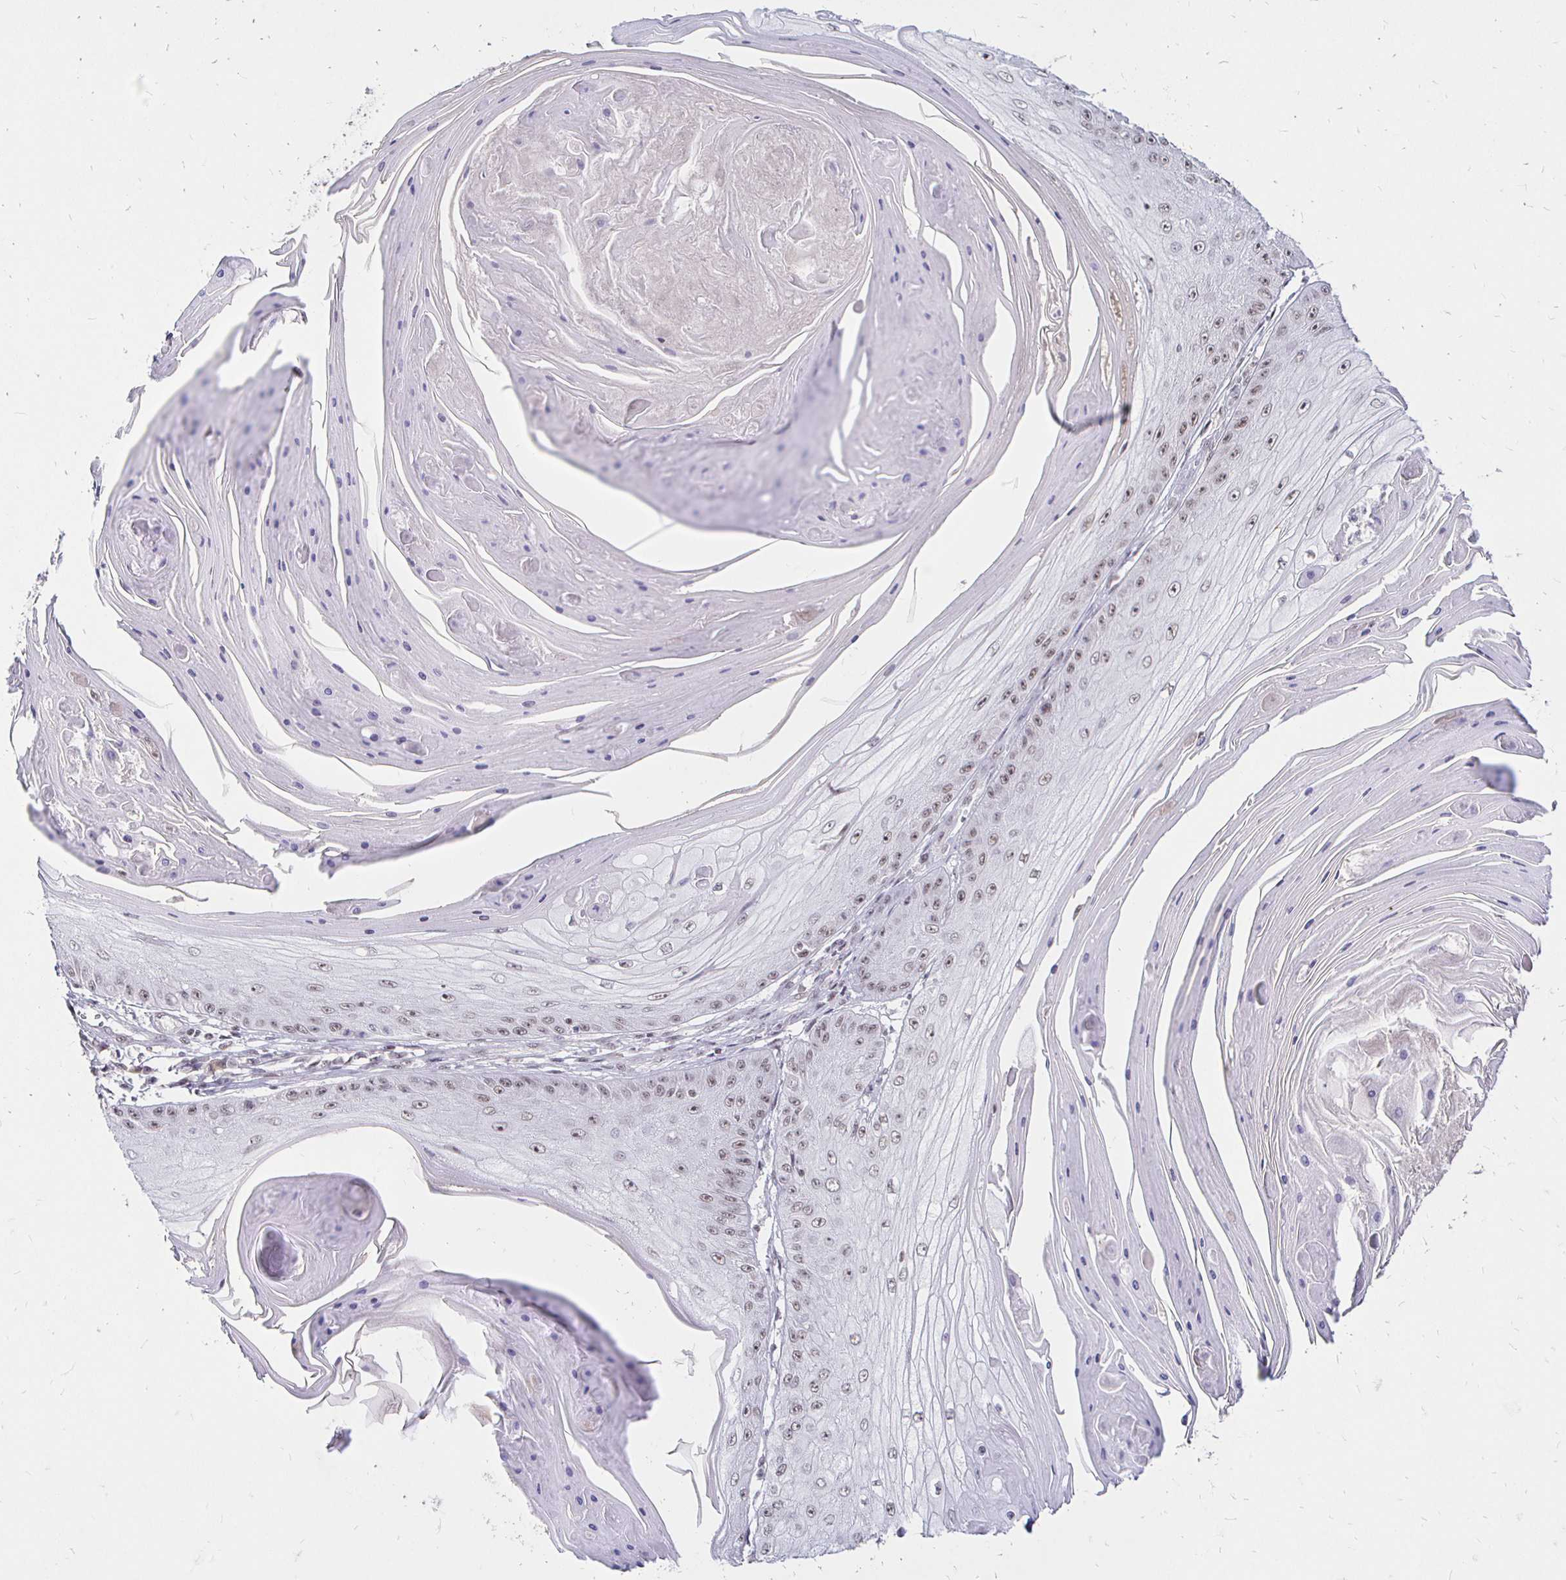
{"staining": {"intensity": "weak", "quantity": ">75%", "location": "nuclear"}, "tissue": "skin cancer", "cell_type": "Tumor cells", "image_type": "cancer", "snomed": [{"axis": "morphology", "description": "Squamous cell carcinoma, NOS"}, {"axis": "topography", "description": "Skin"}], "caption": "There is low levels of weak nuclear positivity in tumor cells of skin squamous cell carcinoma, as demonstrated by immunohistochemical staining (brown color).", "gene": "SIN3A", "patient": {"sex": "male", "age": 70}}